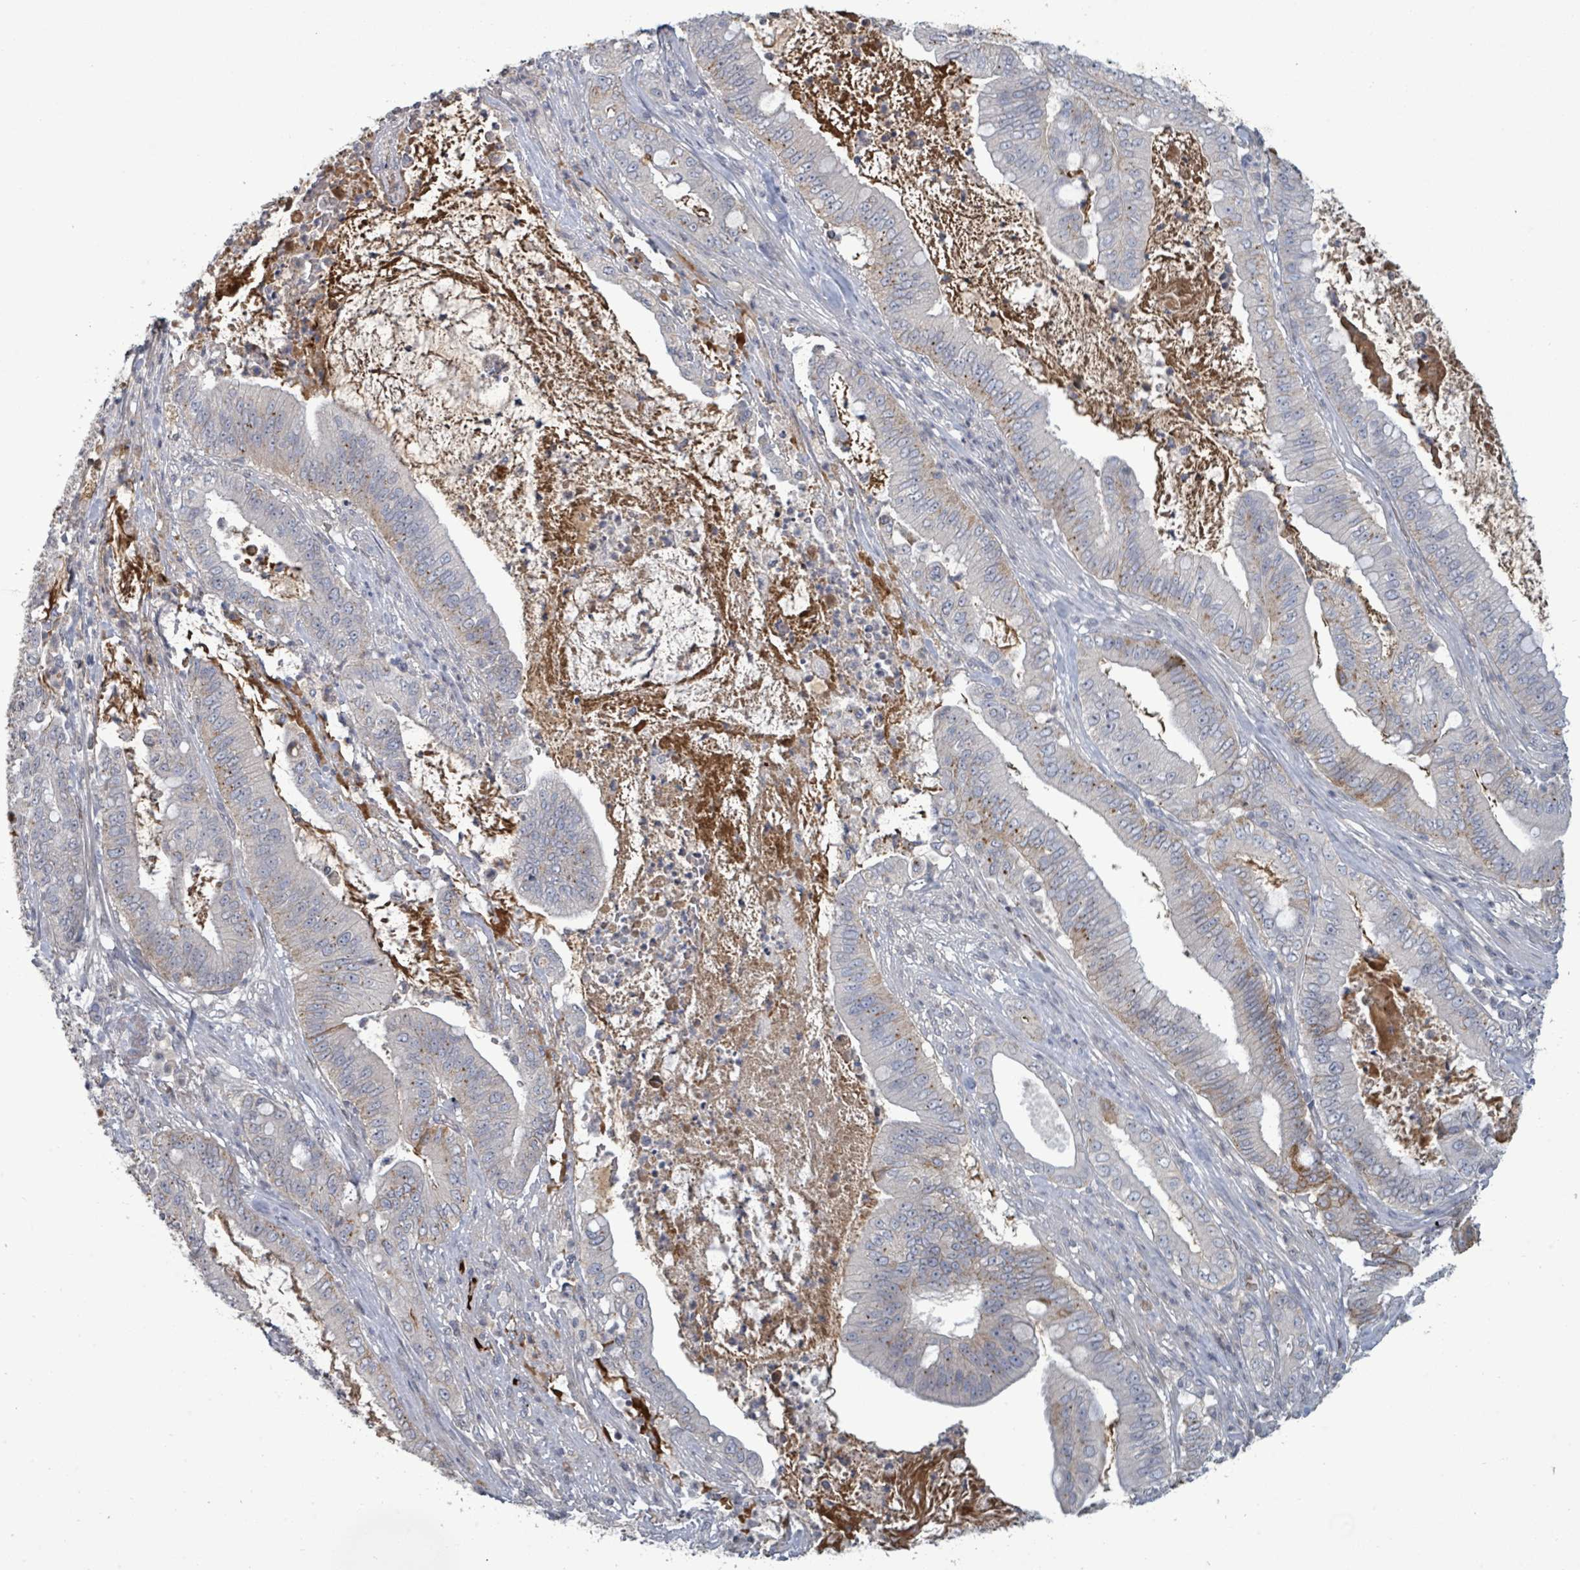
{"staining": {"intensity": "moderate", "quantity": "<25%", "location": "cytoplasmic/membranous"}, "tissue": "pancreatic cancer", "cell_type": "Tumor cells", "image_type": "cancer", "snomed": [{"axis": "morphology", "description": "Adenocarcinoma, NOS"}, {"axis": "topography", "description": "Pancreas"}], "caption": "Immunohistochemistry (IHC) (DAB) staining of human adenocarcinoma (pancreatic) reveals moderate cytoplasmic/membranous protein staining in about <25% of tumor cells. (IHC, brightfield microscopy, high magnification).", "gene": "GRM8", "patient": {"sex": "male", "age": 71}}